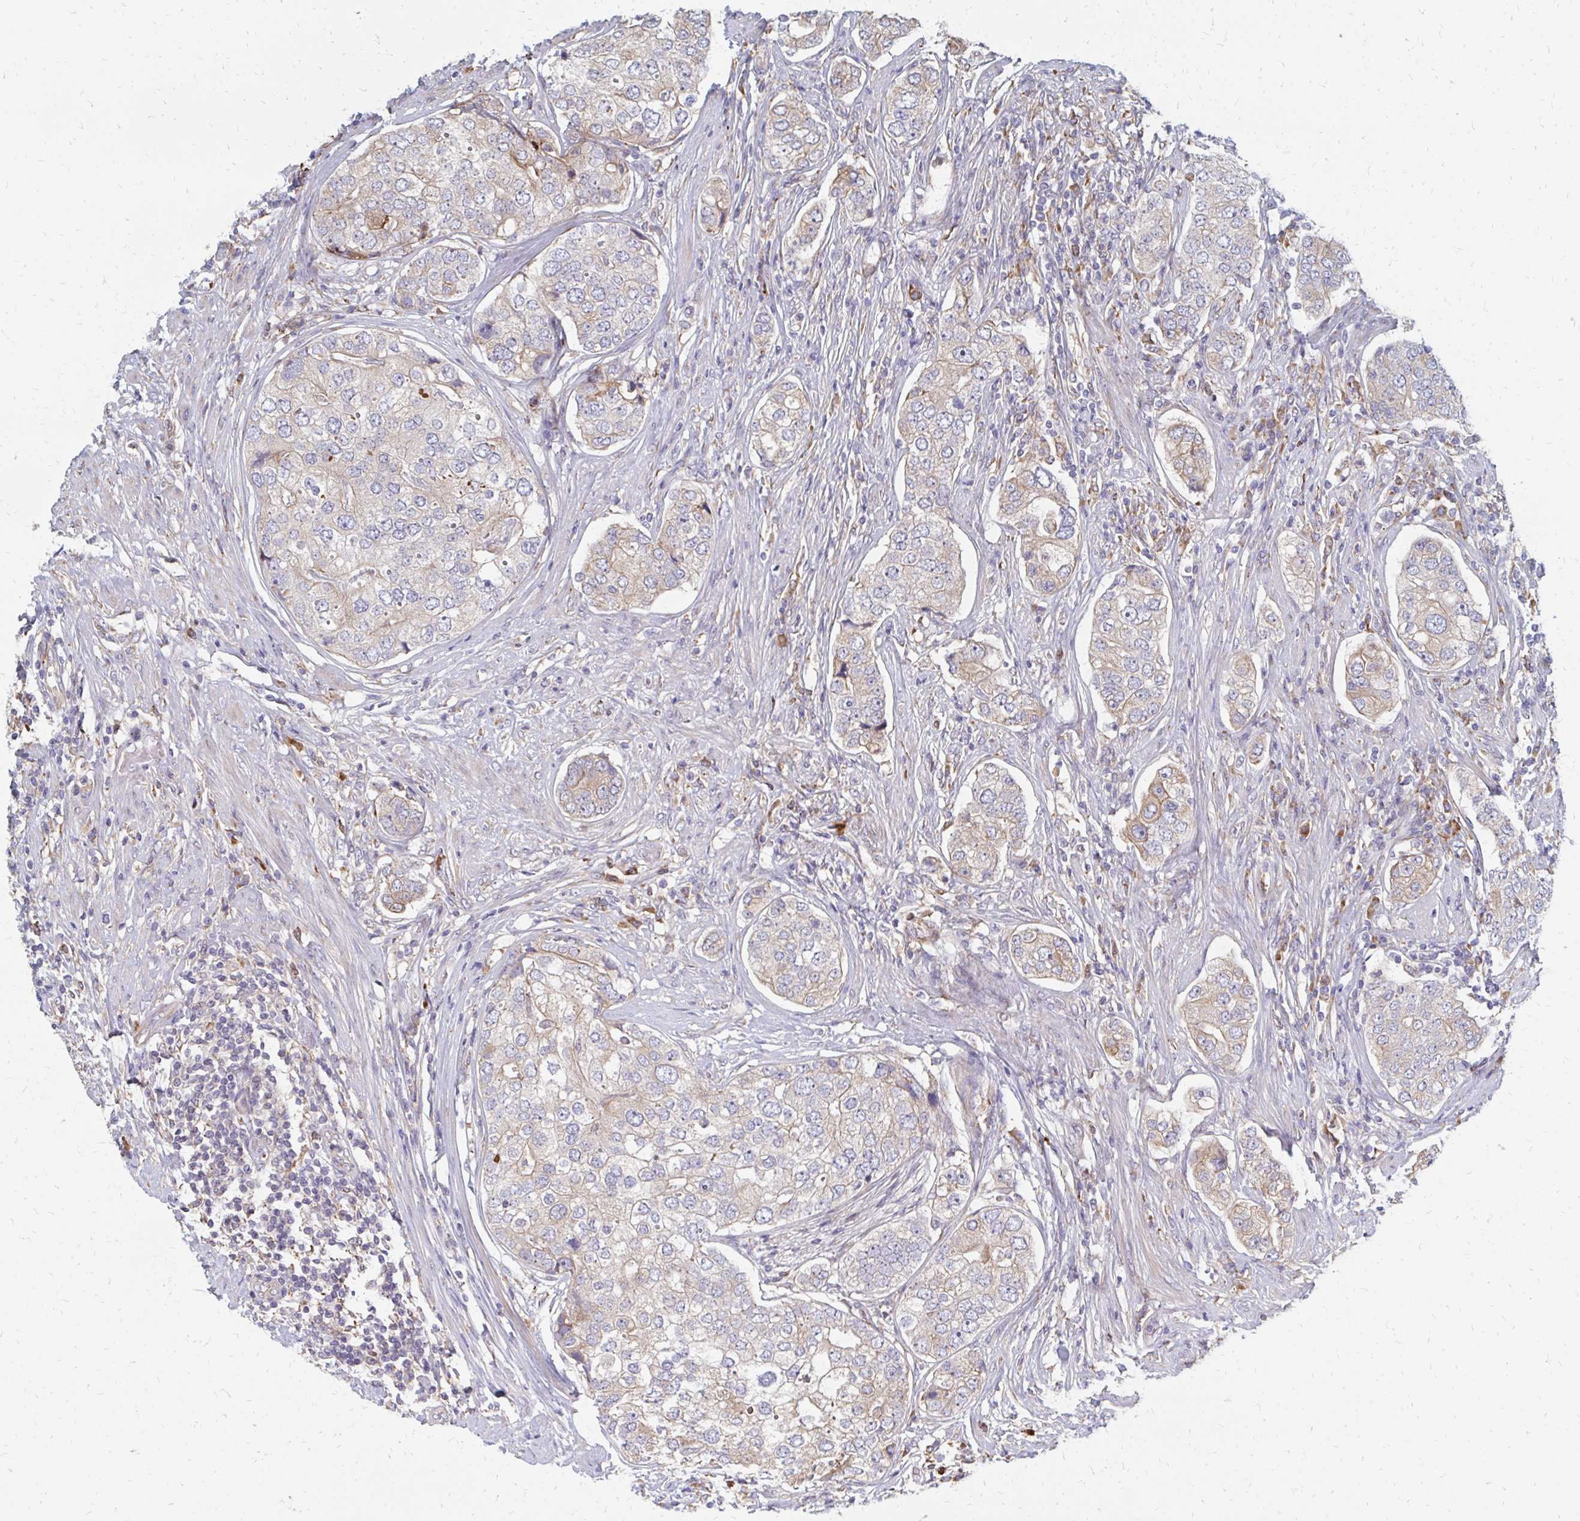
{"staining": {"intensity": "weak", "quantity": "<25%", "location": "cytoplasmic/membranous"}, "tissue": "prostate cancer", "cell_type": "Tumor cells", "image_type": "cancer", "snomed": [{"axis": "morphology", "description": "Adenocarcinoma, High grade"}, {"axis": "topography", "description": "Prostate"}], "caption": "An image of high-grade adenocarcinoma (prostate) stained for a protein shows no brown staining in tumor cells.", "gene": "PPP1R13L", "patient": {"sex": "male", "age": 60}}